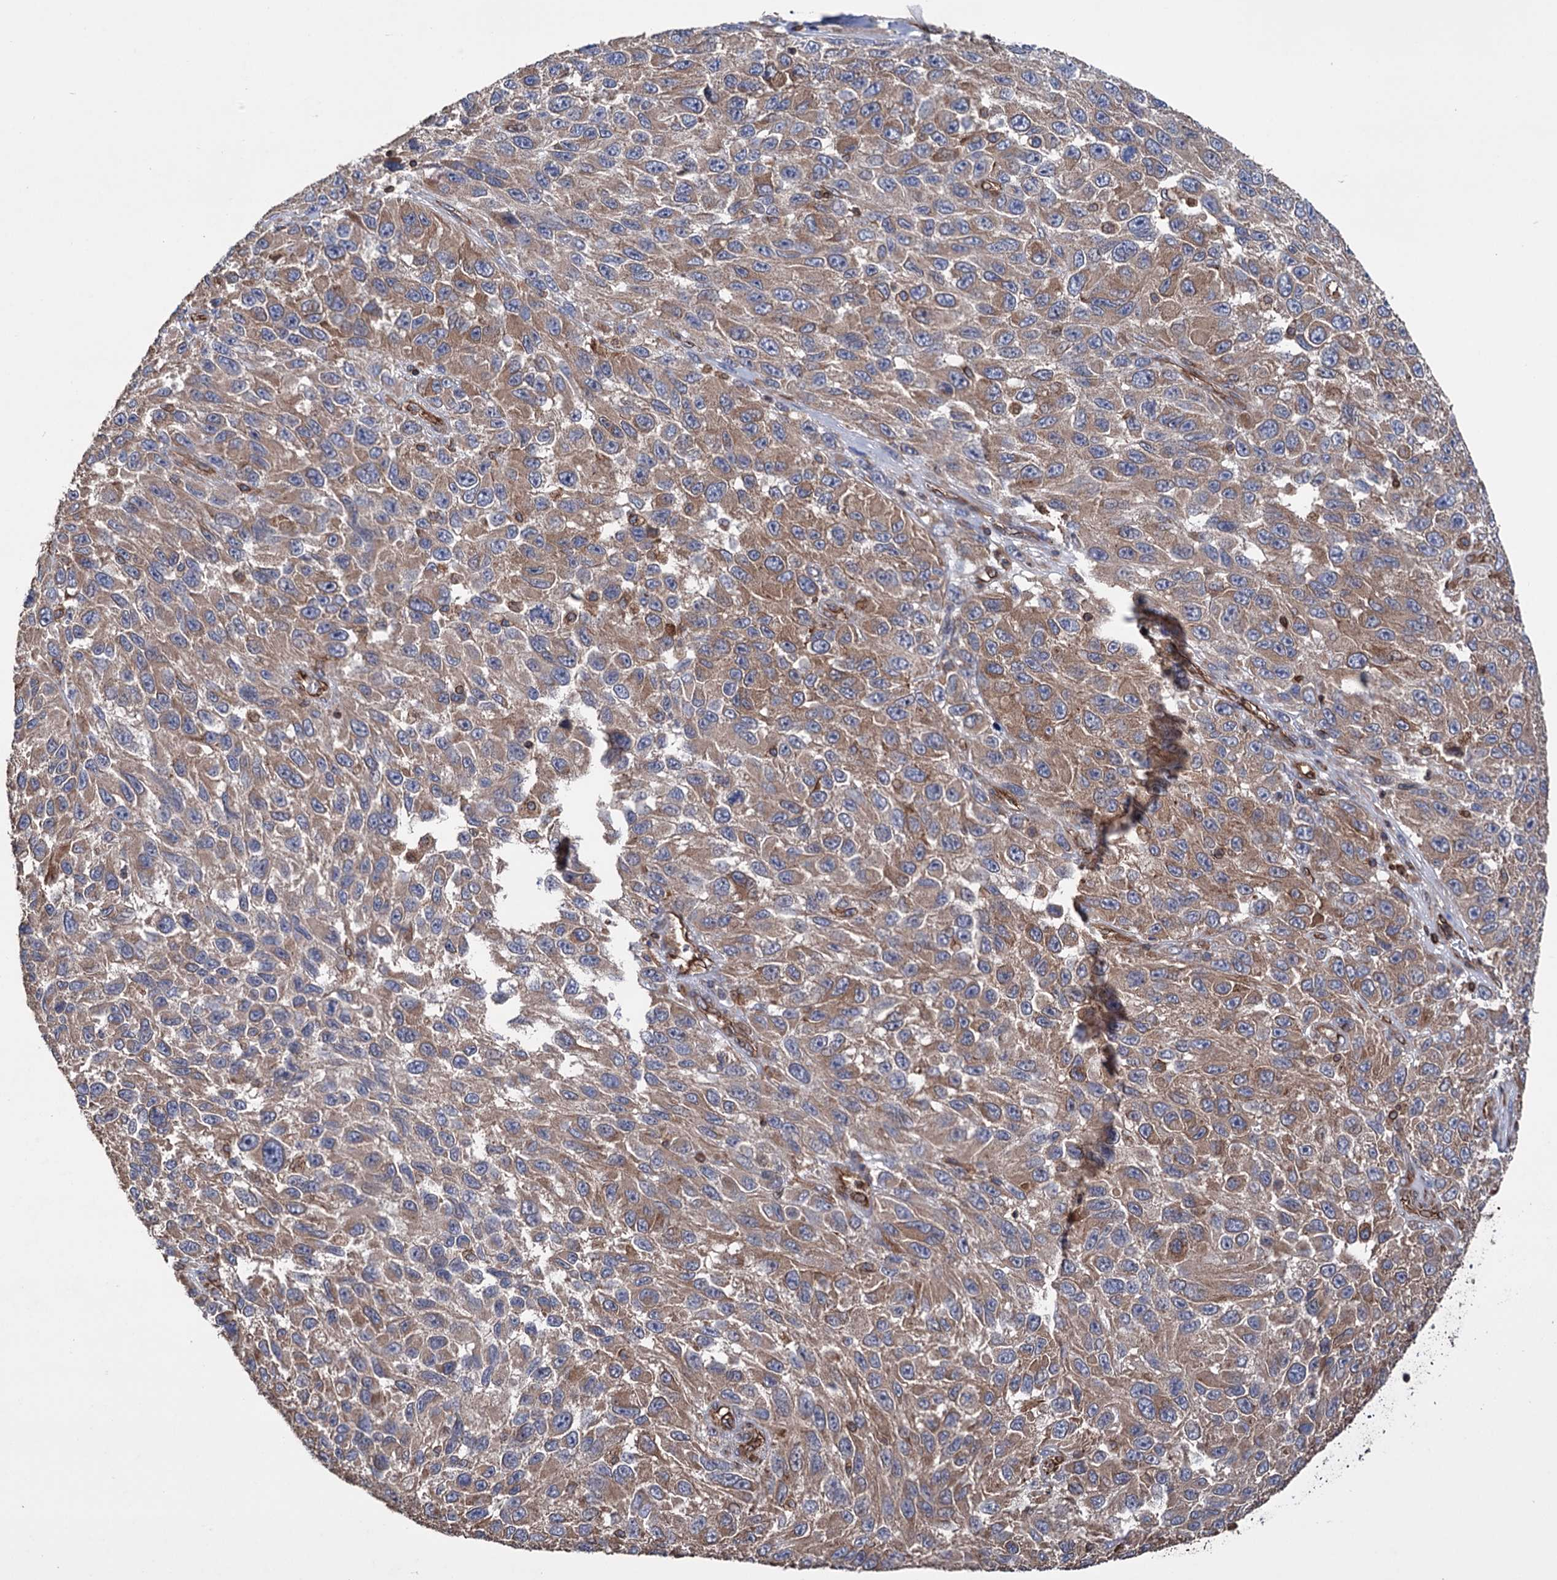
{"staining": {"intensity": "moderate", "quantity": "25%-75%", "location": "cytoplasmic/membranous"}, "tissue": "melanoma", "cell_type": "Tumor cells", "image_type": "cancer", "snomed": [{"axis": "morphology", "description": "Normal tissue, NOS"}, {"axis": "morphology", "description": "Malignant melanoma, NOS"}, {"axis": "topography", "description": "Skin"}], "caption": "Human melanoma stained with a brown dye demonstrates moderate cytoplasmic/membranous positive staining in approximately 25%-75% of tumor cells.", "gene": "STING1", "patient": {"sex": "female", "age": 96}}